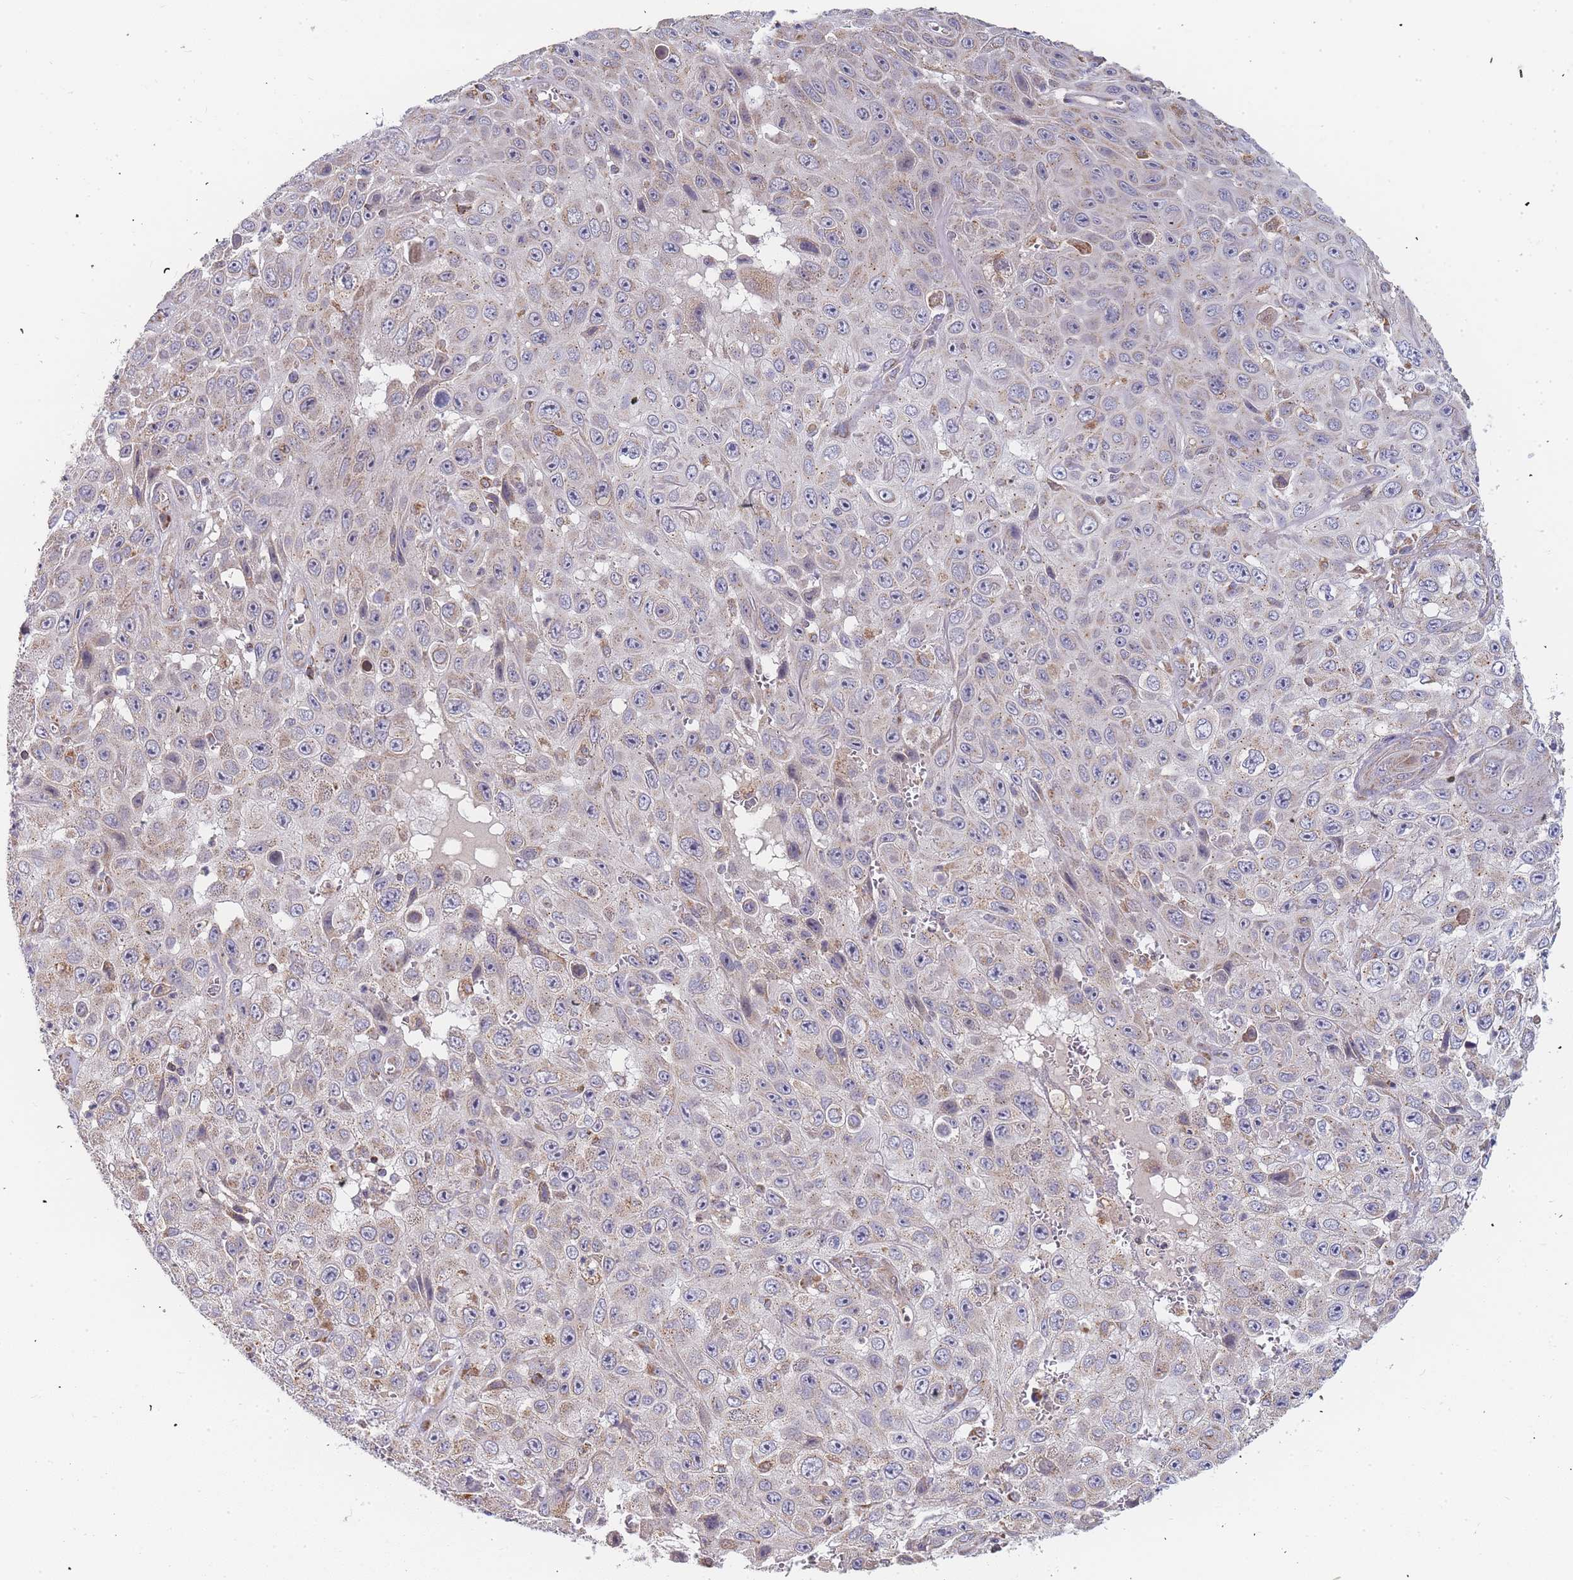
{"staining": {"intensity": "weak", "quantity": "25%-75%", "location": "cytoplasmic/membranous"}, "tissue": "skin cancer", "cell_type": "Tumor cells", "image_type": "cancer", "snomed": [{"axis": "morphology", "description": "Squamous cell carcinoma, NOS"}, {"axis": "topography", "description": "Skin"}], "caption": "Skin cancer (squamous cell carcinoma) stained for a protein exhibits weak cytoplasmic/membranous positivity in tumor cells.", "gene": "ADCY9", "patient": {"sex": "male", "age": 82}}